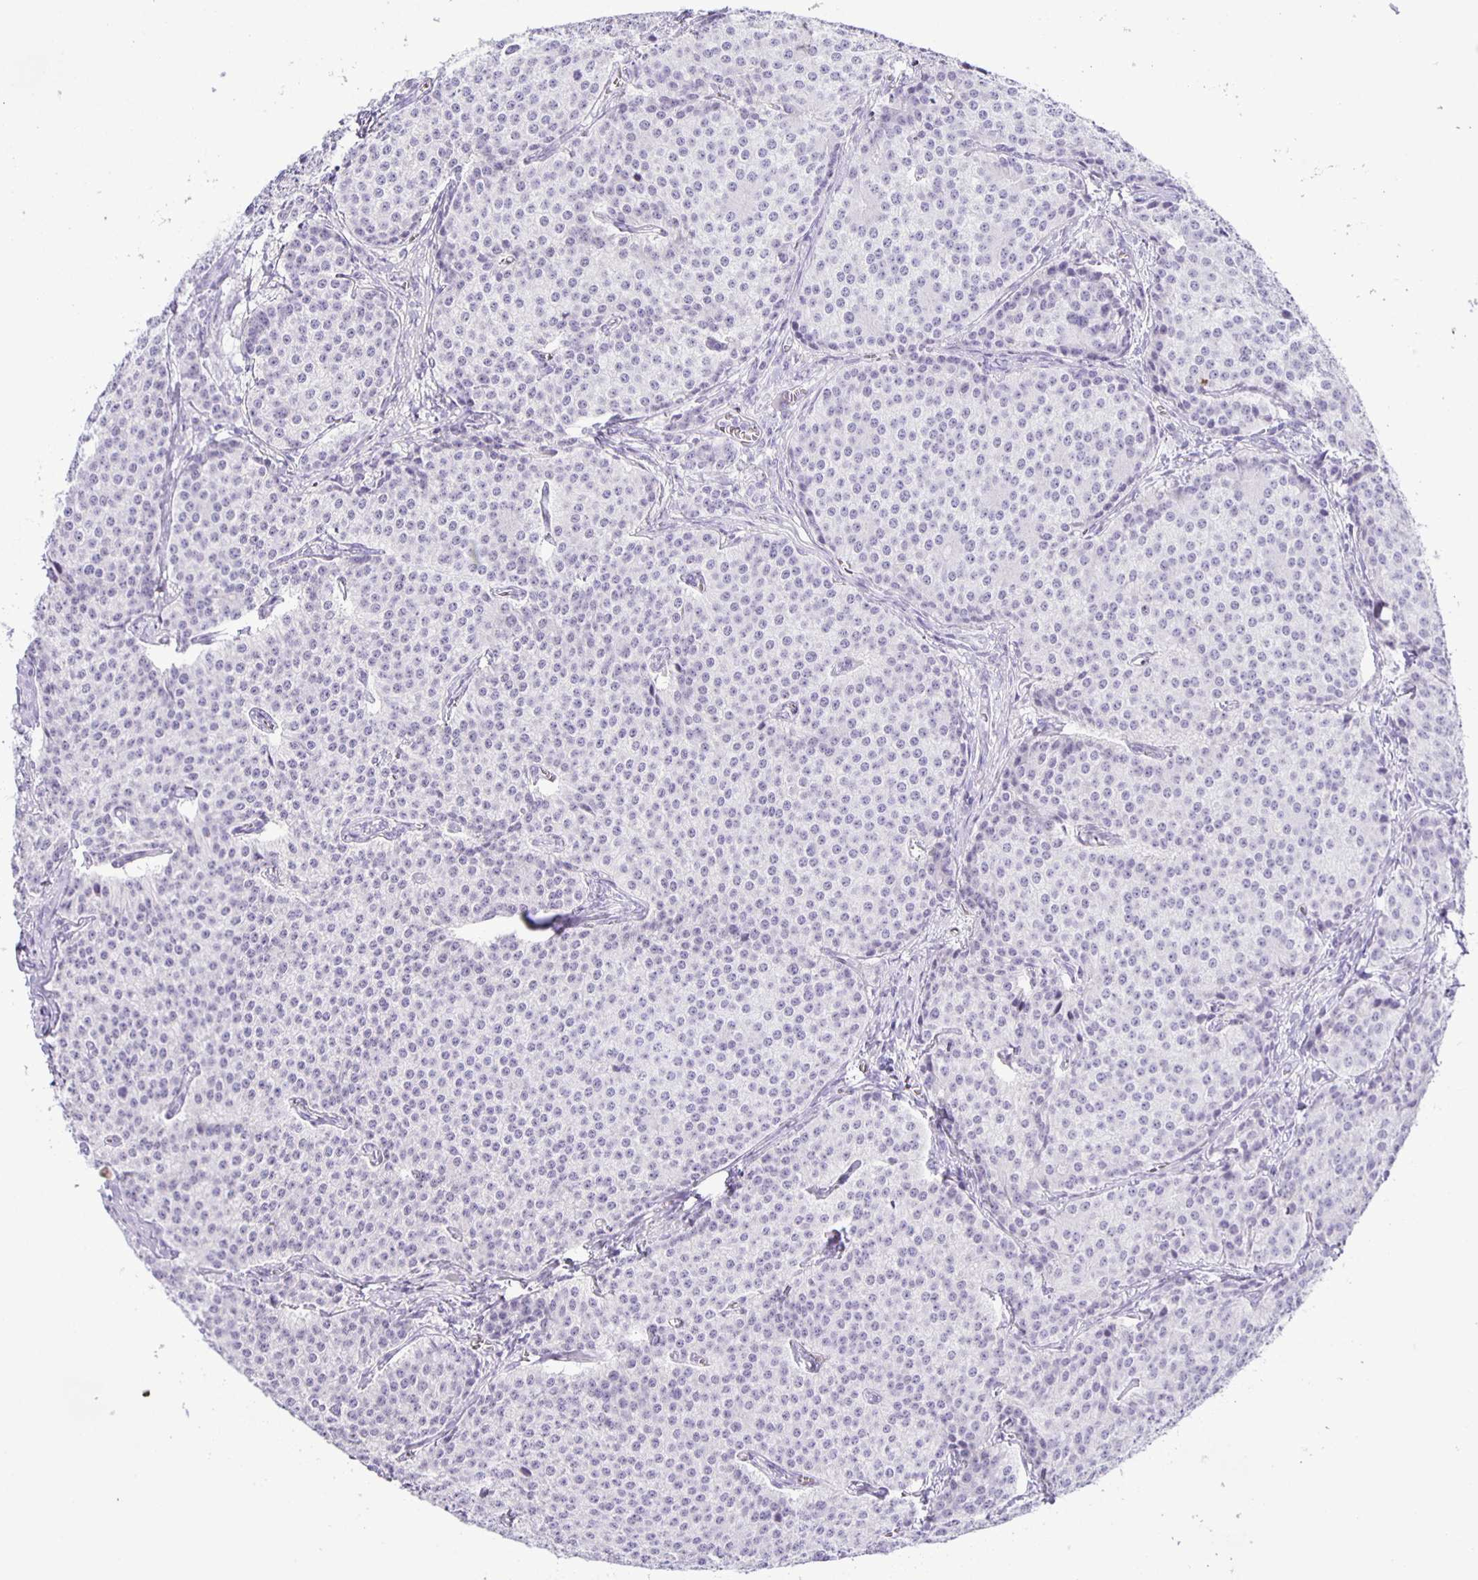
{"staining": {"intensity": "negative", "quantity": "none", "location": "none"}, "tissue": "carcinoid", "cell_type": "Tumor cells", "image_type": "cancer", "snomed": [{"axis": "morphology", "description": "Carcinoid, malignant, NOS"}, {"axis": "topography", "description": "Small intestine"}], "caption": "Malignant carcinoid stained for a protein using IHC exhibits no expression tumor cells.", "gene": "EZHIP", "patient": {"sex": "female", "age": 64}}